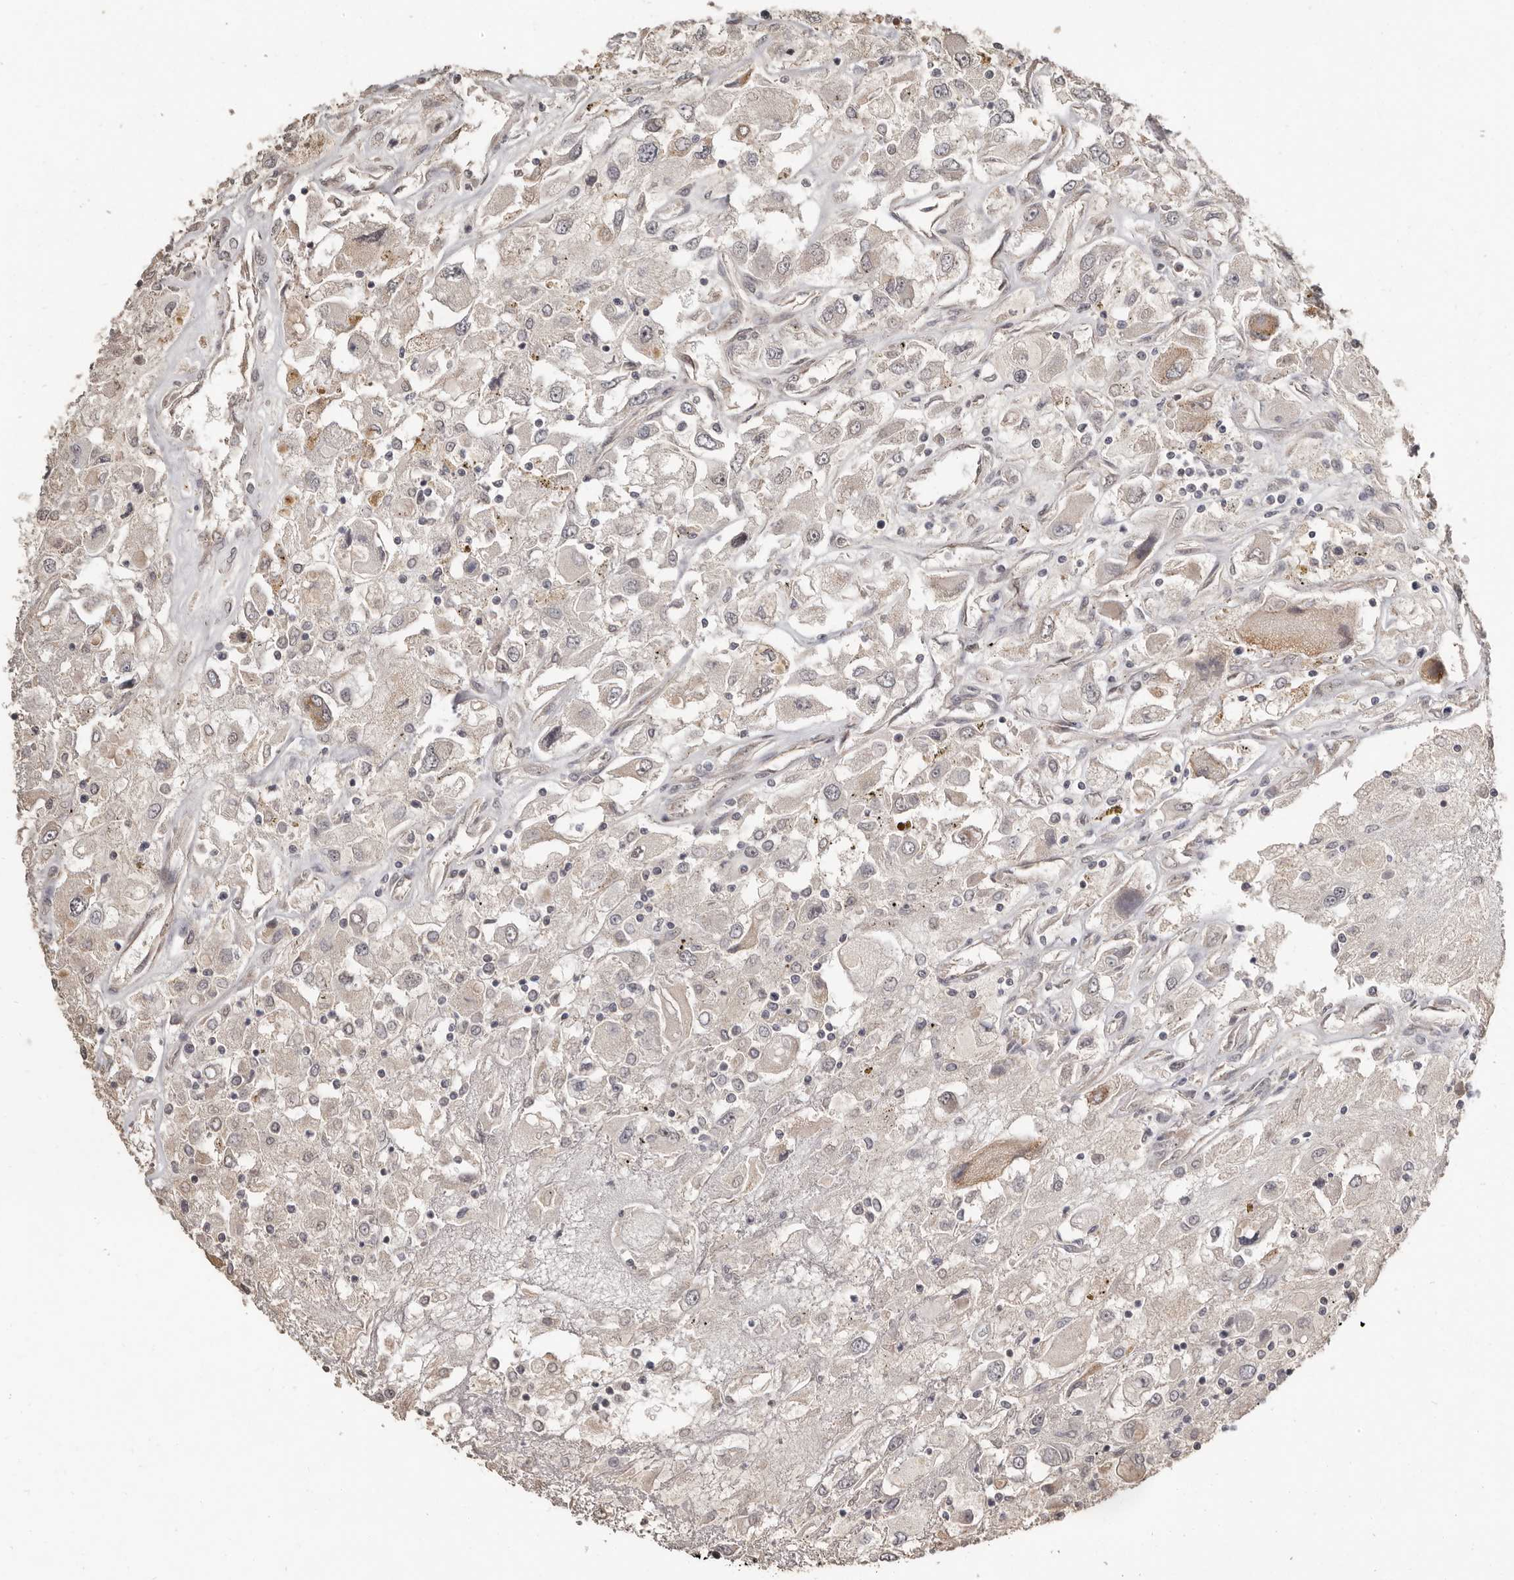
{"staining": {"intensity": "weak", "quantity": "25%-75%", "location": "cytoplasmic/membranous"}, "tissue": "renal cancer", "cell_type": "Tumor cells", "image_type": "cancer", "snomed": [{"axis": "morphology", "description": "Adenocarcinoma, NOS"}, {"axis": "topography", "description": "Kidney"}], "caption": "Renal cancer tissue shows weak cytoplasmic/membranous positivity in about 25%-75% of tumor cells", "gene": "ZFP14", "patient": {"sex": "female", "age": 52}}